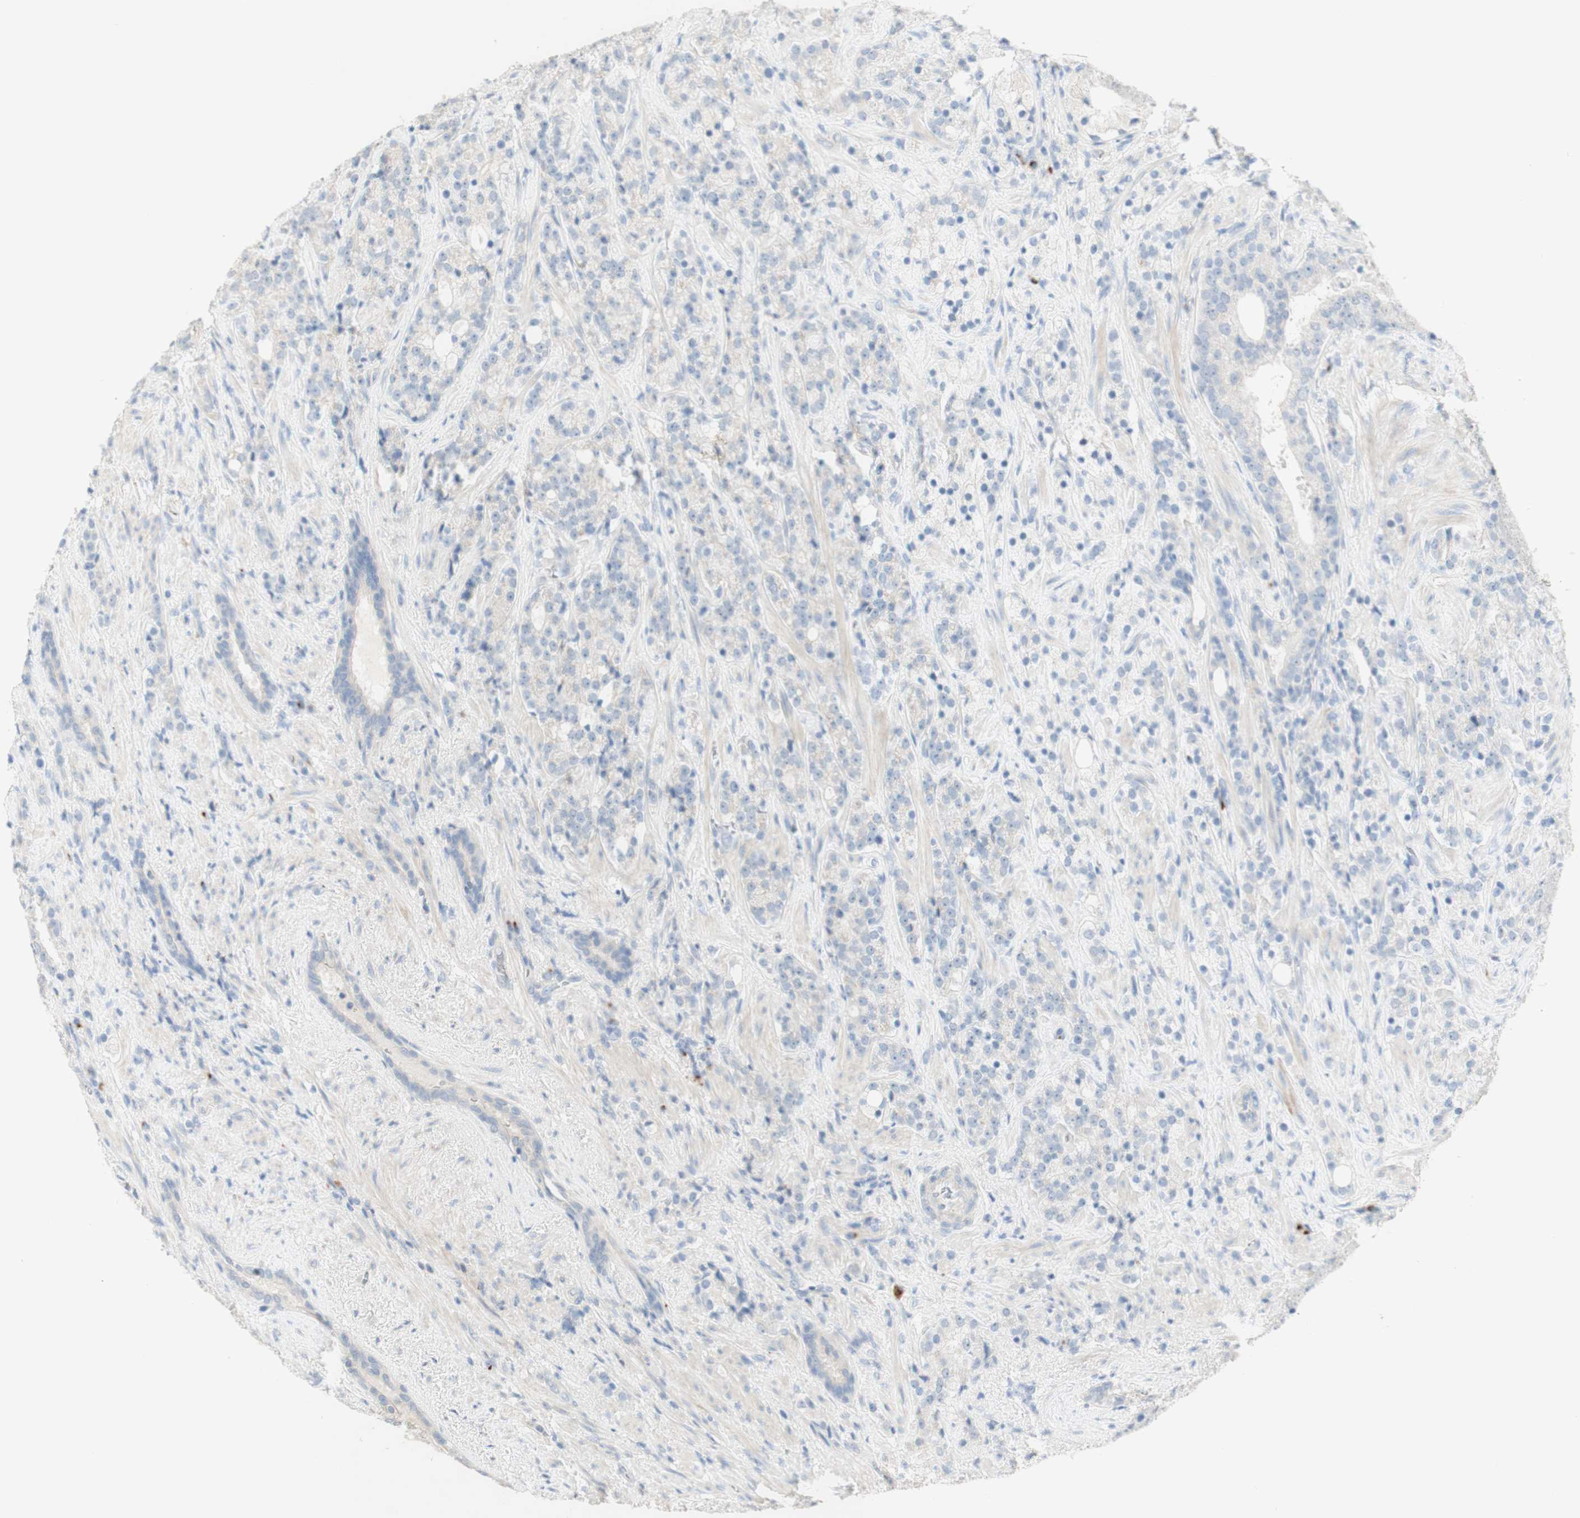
{"staining": {"intensity": "negative", "quantity": "none", "location": "none"}, "tissue": "prostate cancer", "cell_type": "Tumor cells", "image_type": "cancer", "snomed": [{"axis": "morphology", "description": "Adenocarcinoma, High grade"}, {"axis": "topography", "description": "Prostate"}], "caption": "The photomicrograph displays no staining of tumor cells in prostate cancer (high-grade adenocarcinoma).", "gene": "MANEA", "patient": {"sex": "male", "age": 71}}